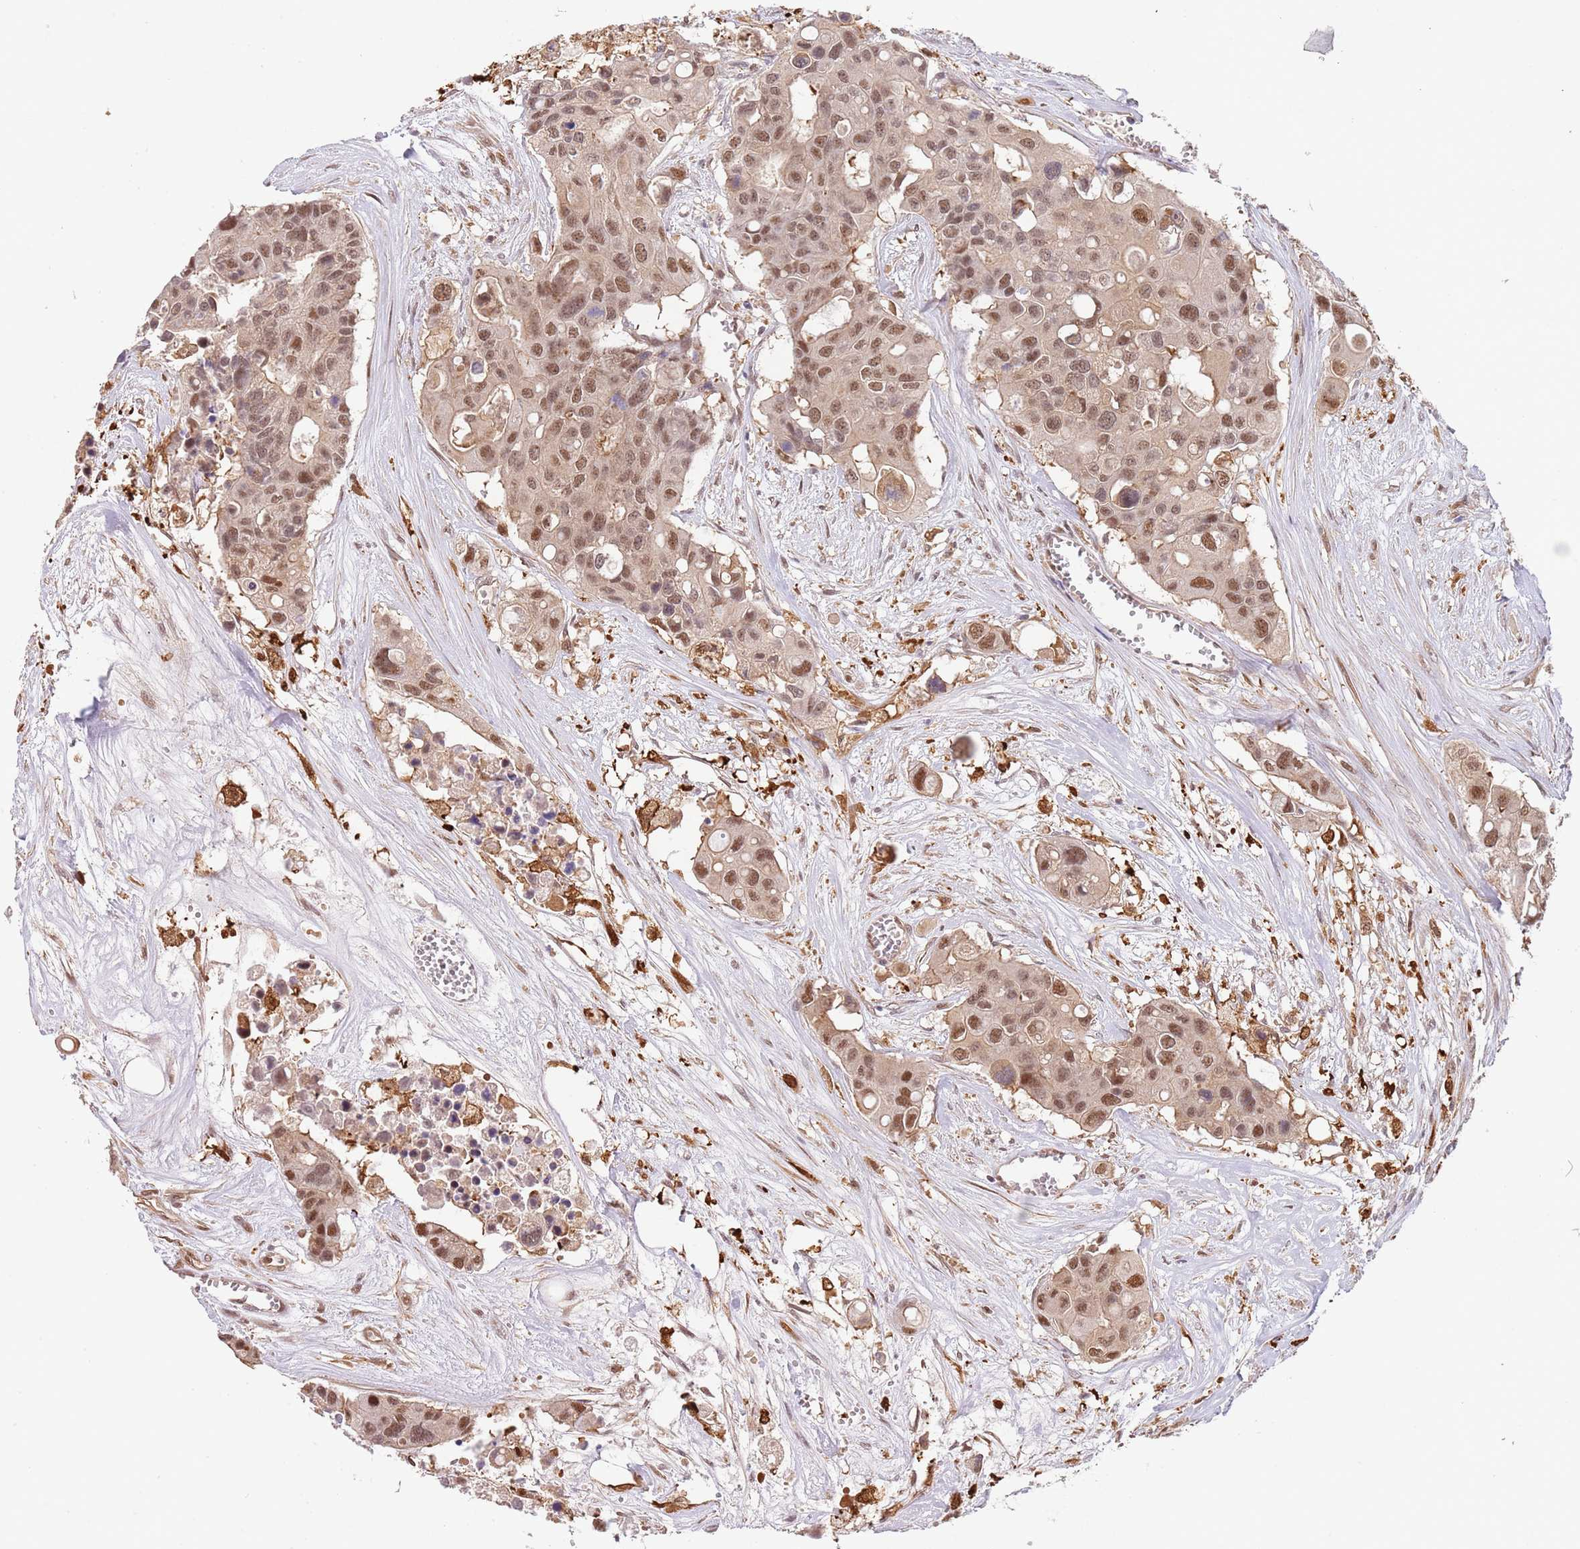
{"staining": {"intensity": "moderate", "quantity": ">75%", "location": "nuclear"}, "tissue": "colorectal cancer", "cell_type": "Tumor cells", "image_type": "cancer", "snomed": [{"axis": "morphology", "description": "Adenocarcinoma, NOS"}, {"axis": "topography", "description": "Colon"}], "caption": "Approximately >75% of tumor cells in human adenocarcinoma (colorectal) display moderate nuclear protein positivity as visualized by brown immunohistochemical staining.", "gene": "PLSCR5", "patient": {"sex": "male", "age": 77}}